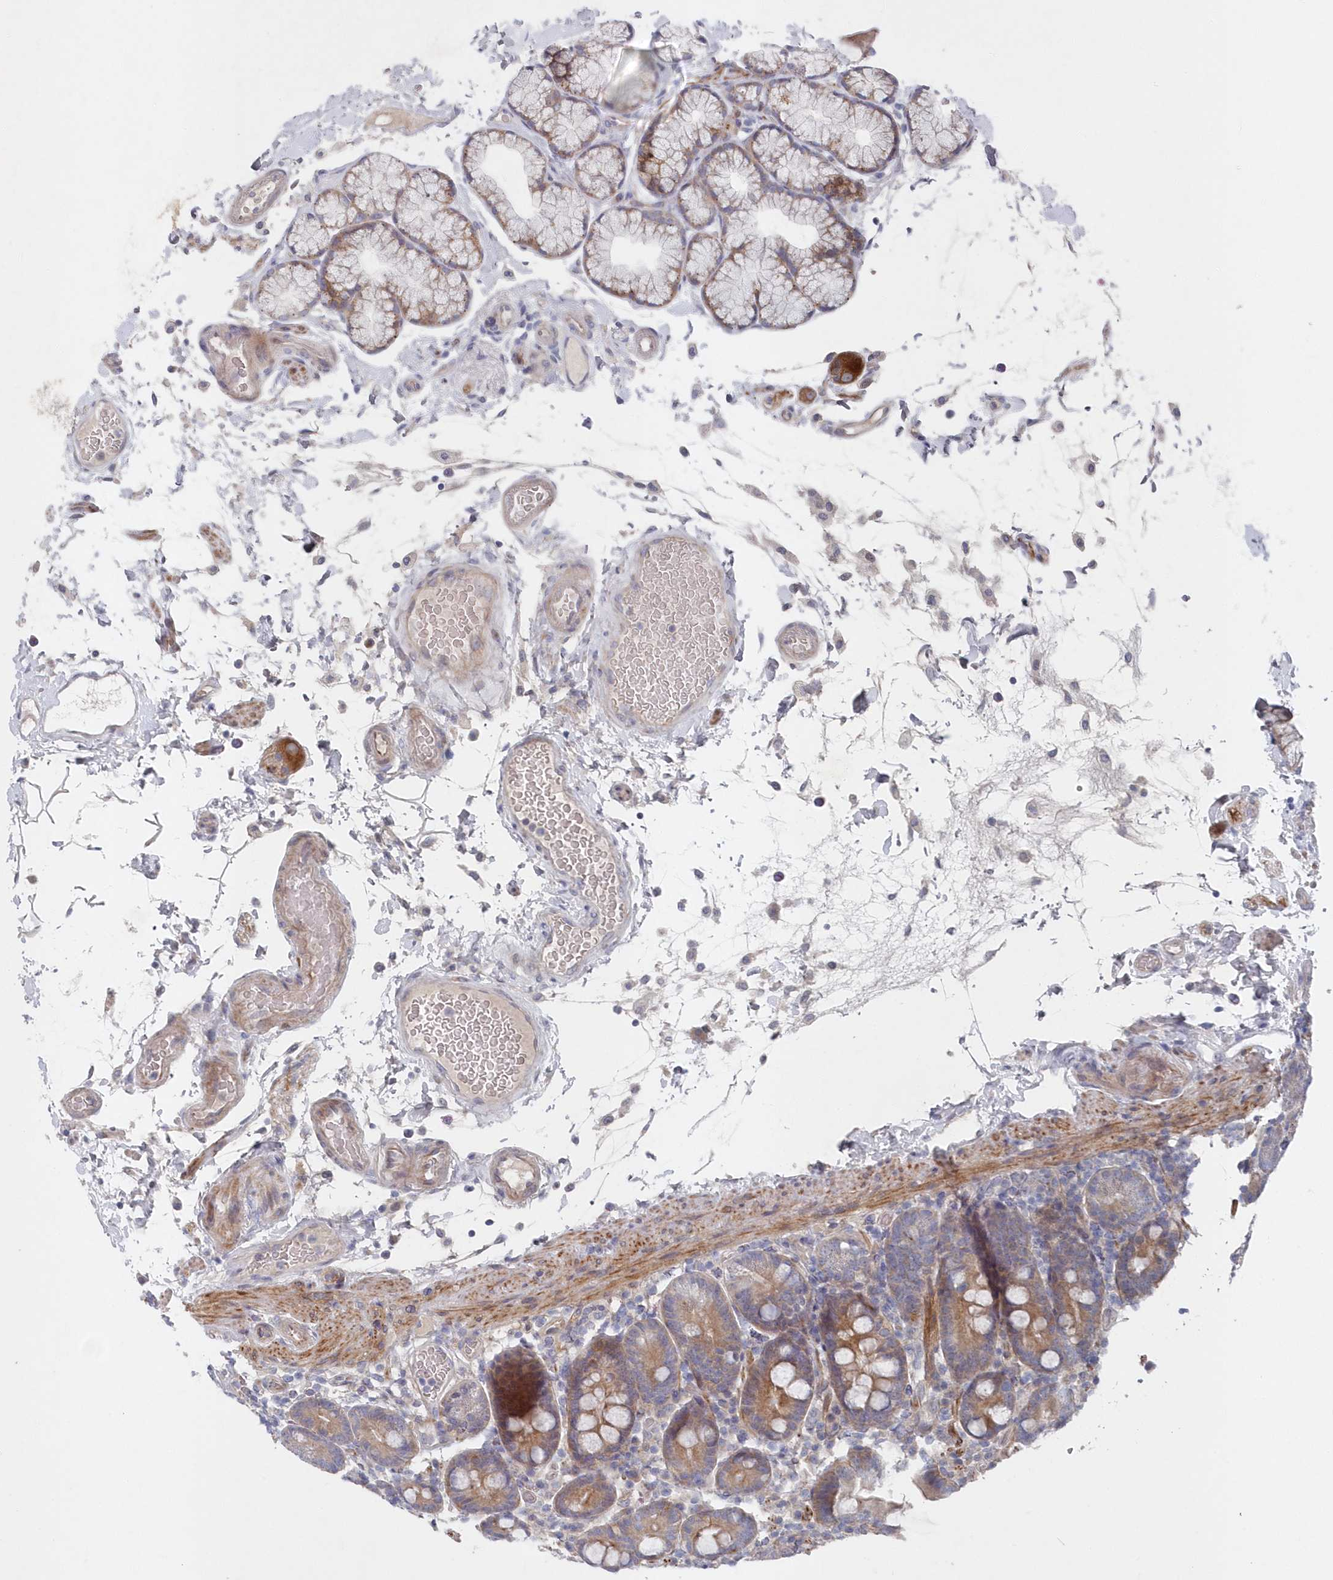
{"staining": {"intensity": "moderate", "quantity": "25%-75%", "location": "cytoplasmic/membranous"}, "tissue": "duodenum", "cell_type": "Glandular cells", "image_type": "normal", "snomed": [{"axis": "morphology", "description": "Normal tissue, NOS"}, {"axis": "topography", "description": "Small intestine, NOS"}], "caption": "A histopathology image of human duodenum stained for a protein reveals moderate cytoplasmic/membranous brown staining in glandular cells.", "gene": "KIAA1586", "patient": {"sex": "female", "age": 71}}